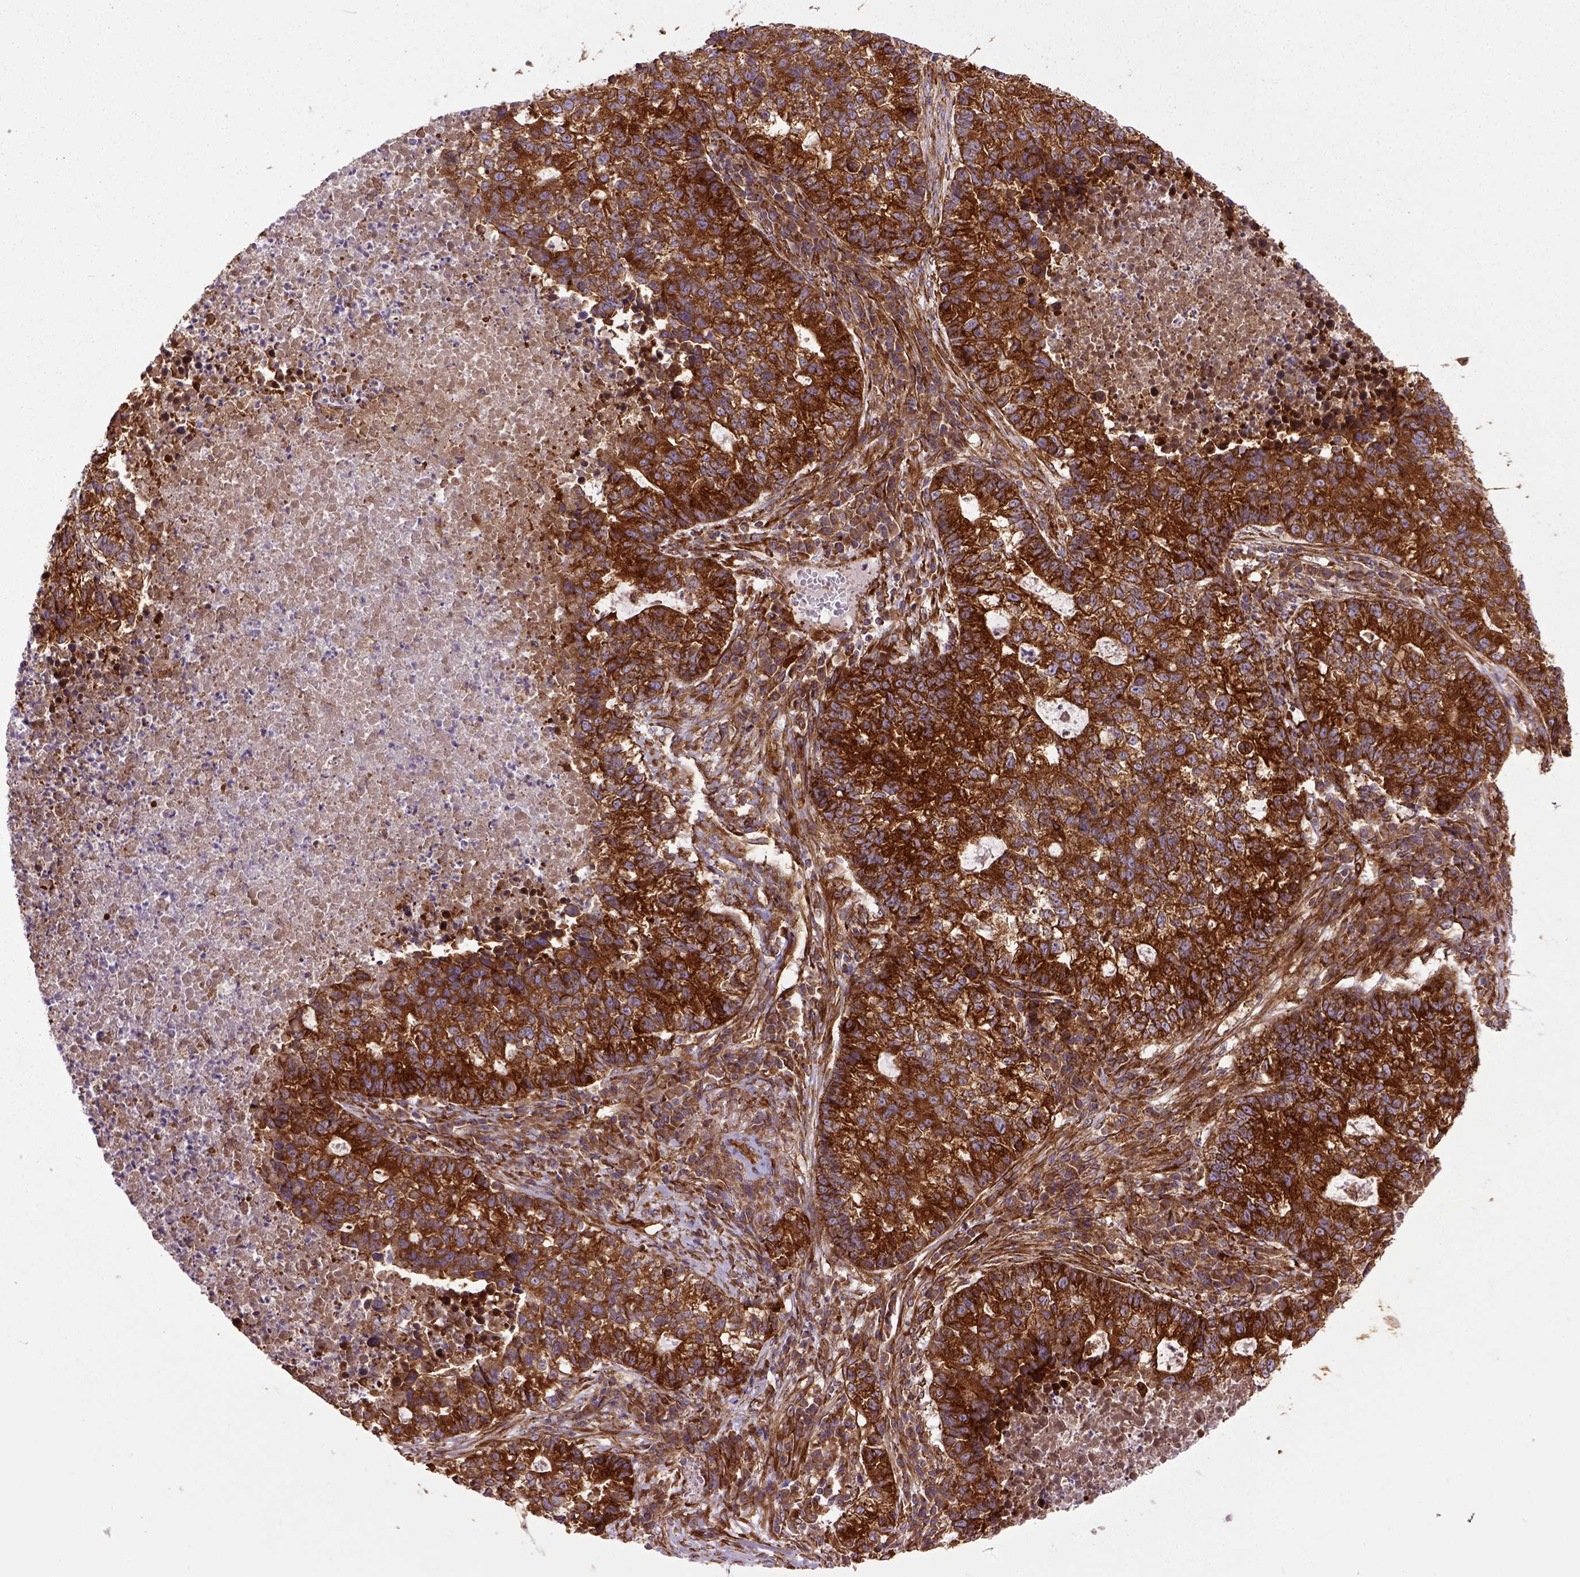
{"staining": {"intensity": "strong", "quantity": ">75%", "location": "cytoplasmic/membranous"}, "tissue": "lung cancer", "cell_type": "Tumor cells", "image_type": "cancer", "snomed": [{"axis": "morphology", "description": "Adenocarcinoma, NOS"}, {"axis": "topography", "description": "Lung"}], "caption": "Adenocarcinoma (lung) stained with immunohistochemistry (IHC) displays strong cytoplasmic/membranous expression in approximately >75% of tumor cells.", "gene": "CAPRIN1", "patient": {"sex": "male", "age": 57}}